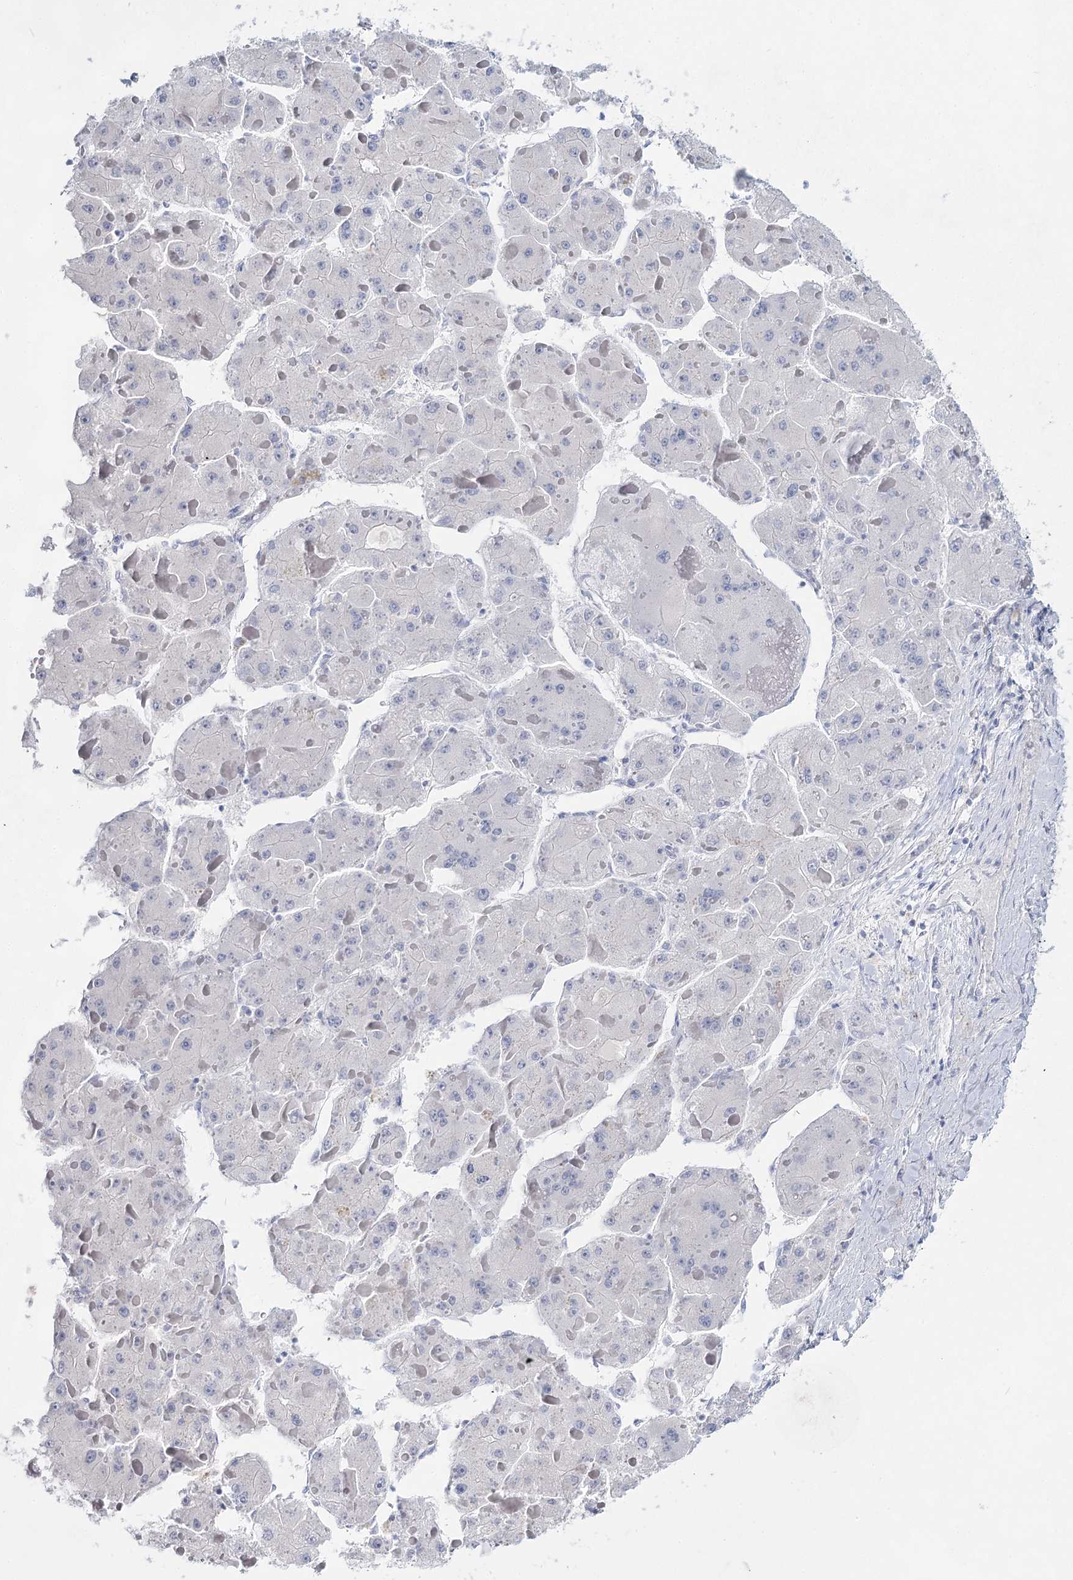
{"staining": {"intensity": "negative", "quantity": "none", "location": "none"}, "tissue": "liver cancer", "cell_type": "Tumor cells", "image_type": "cancer", "snomed": [{"axis": "morphology", "description": "Carcinoma, Hepatocellular, NOS"}, {"axis": "topography", "description": "Liver"}], "caption": "IHC of liver cancer displays no staining in tumor cells.", "gene": "SLC17A2", "patient": {"sex": "female", "age": 73}}